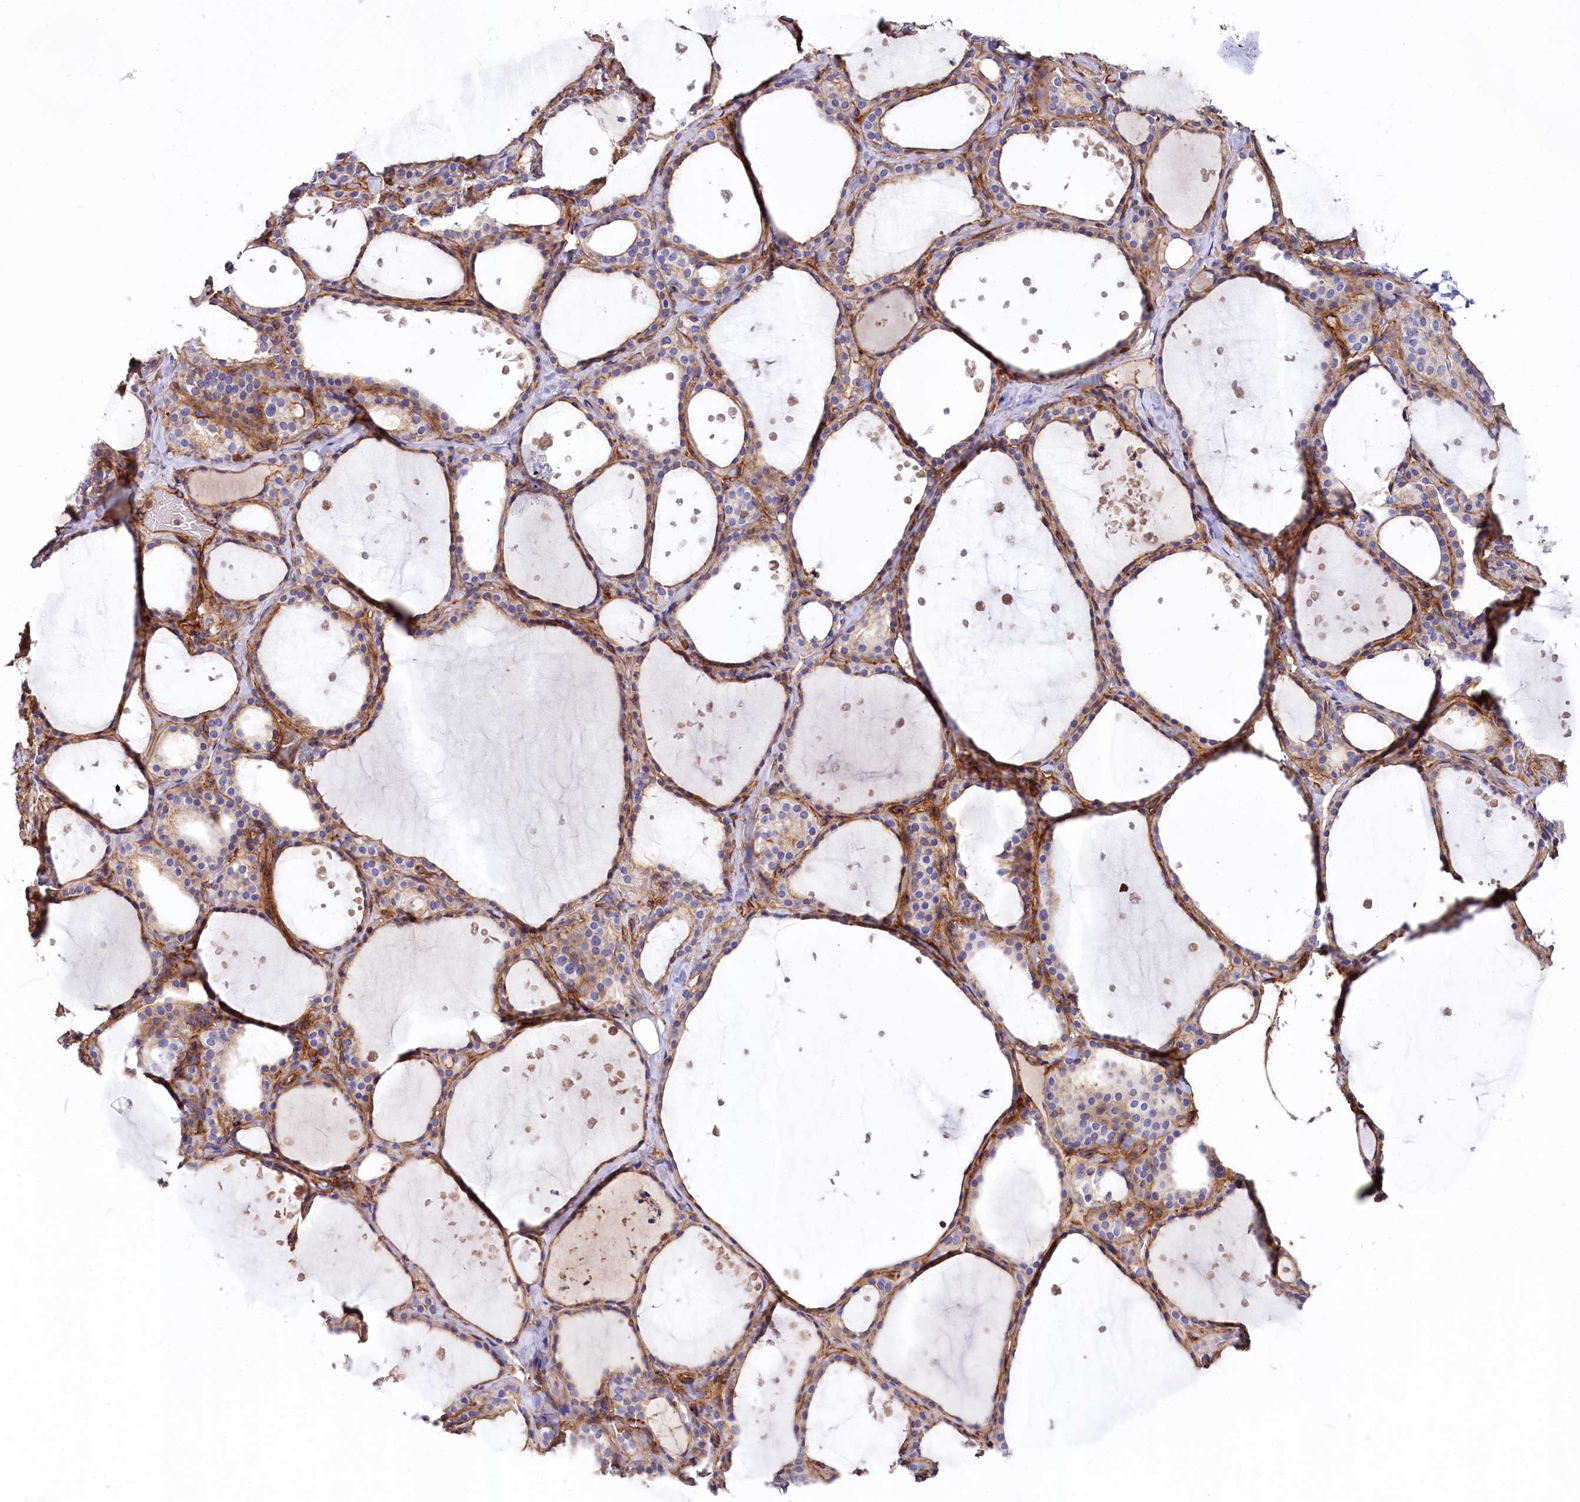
{"staining": {"intensity": "moderate", "quantity": "<25%", "location": "cytoplasmic/membranous"}, "tissue": "thyroid gland", "cell_type": "Glandular cells", "image_type": "normal", "snomed": [{"axis": "morphology", "description": "Normal tissue, NOS"}, {"axis": "topography", "description": "Thyroid gland"}], "caption": "Normal thyroid gland reveals moderate cytoplasmic/membranous staining in approximately <25% of glandular cells.", "gene": "ANO6", "patient": {"sex": "female", "age": 44}}